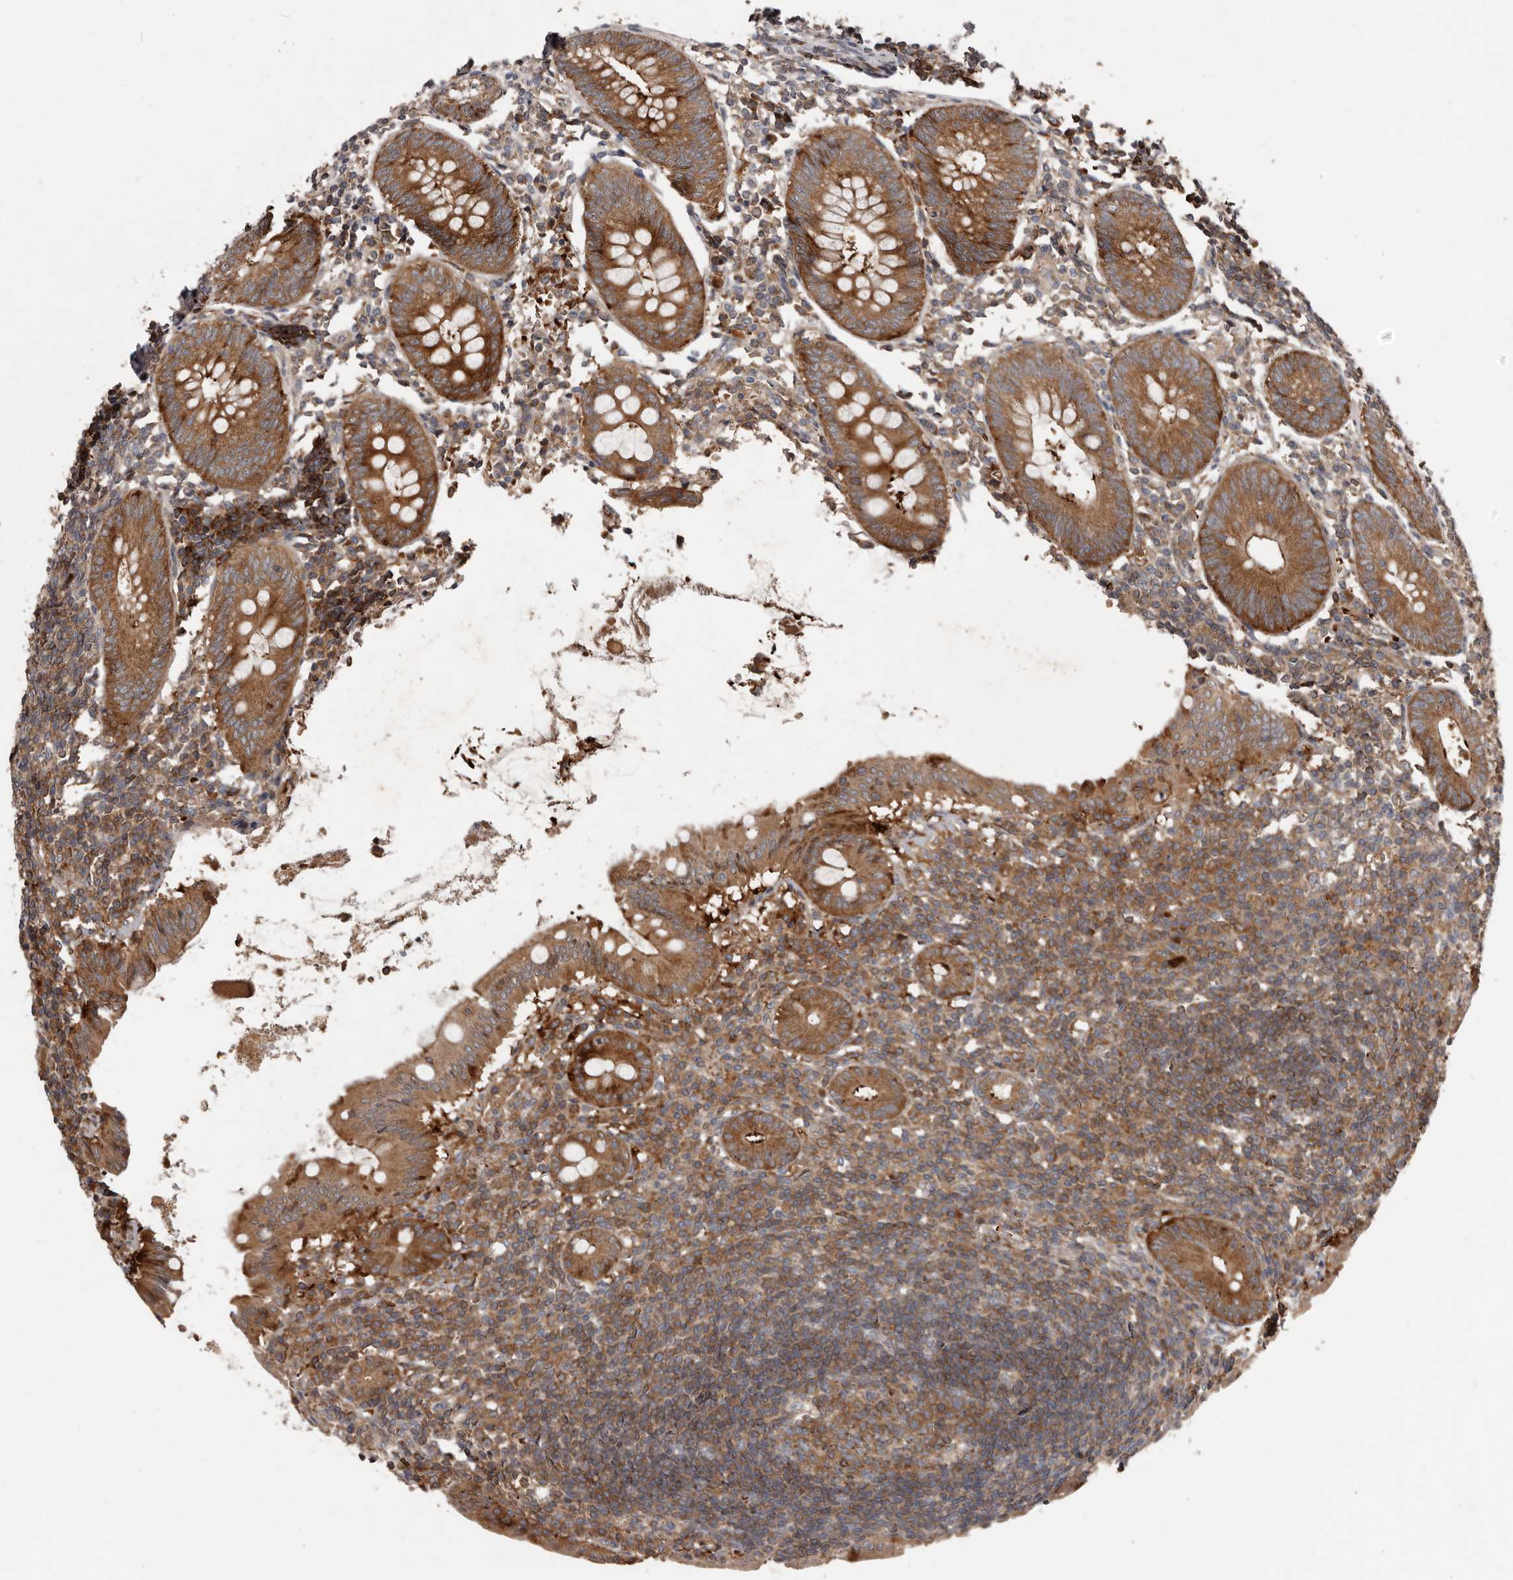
{"staining": {"intensity": "strong", "quantity": ">75%", "location": "cytoplasmic/membranous"}, "tissue": "appendix", "cell_type": "Glandular cells", "image_type": "normal", "snomed": [{"axis": "morphology", "description": "Normal tissue, NOS"}, {"axis": "topography", "description": "Appendix"}], "caption": "A high amount of strong cytoplasmic/membranous positivity is appreciated in about >75% of glandular cells in unremarkable appendix. (DAB (3,3'-diaminobenzidine) IHC with brightfield microscopy, high magnification).", "gene": "FBXO31", "patient": {"sex": "female", "age": 54}}